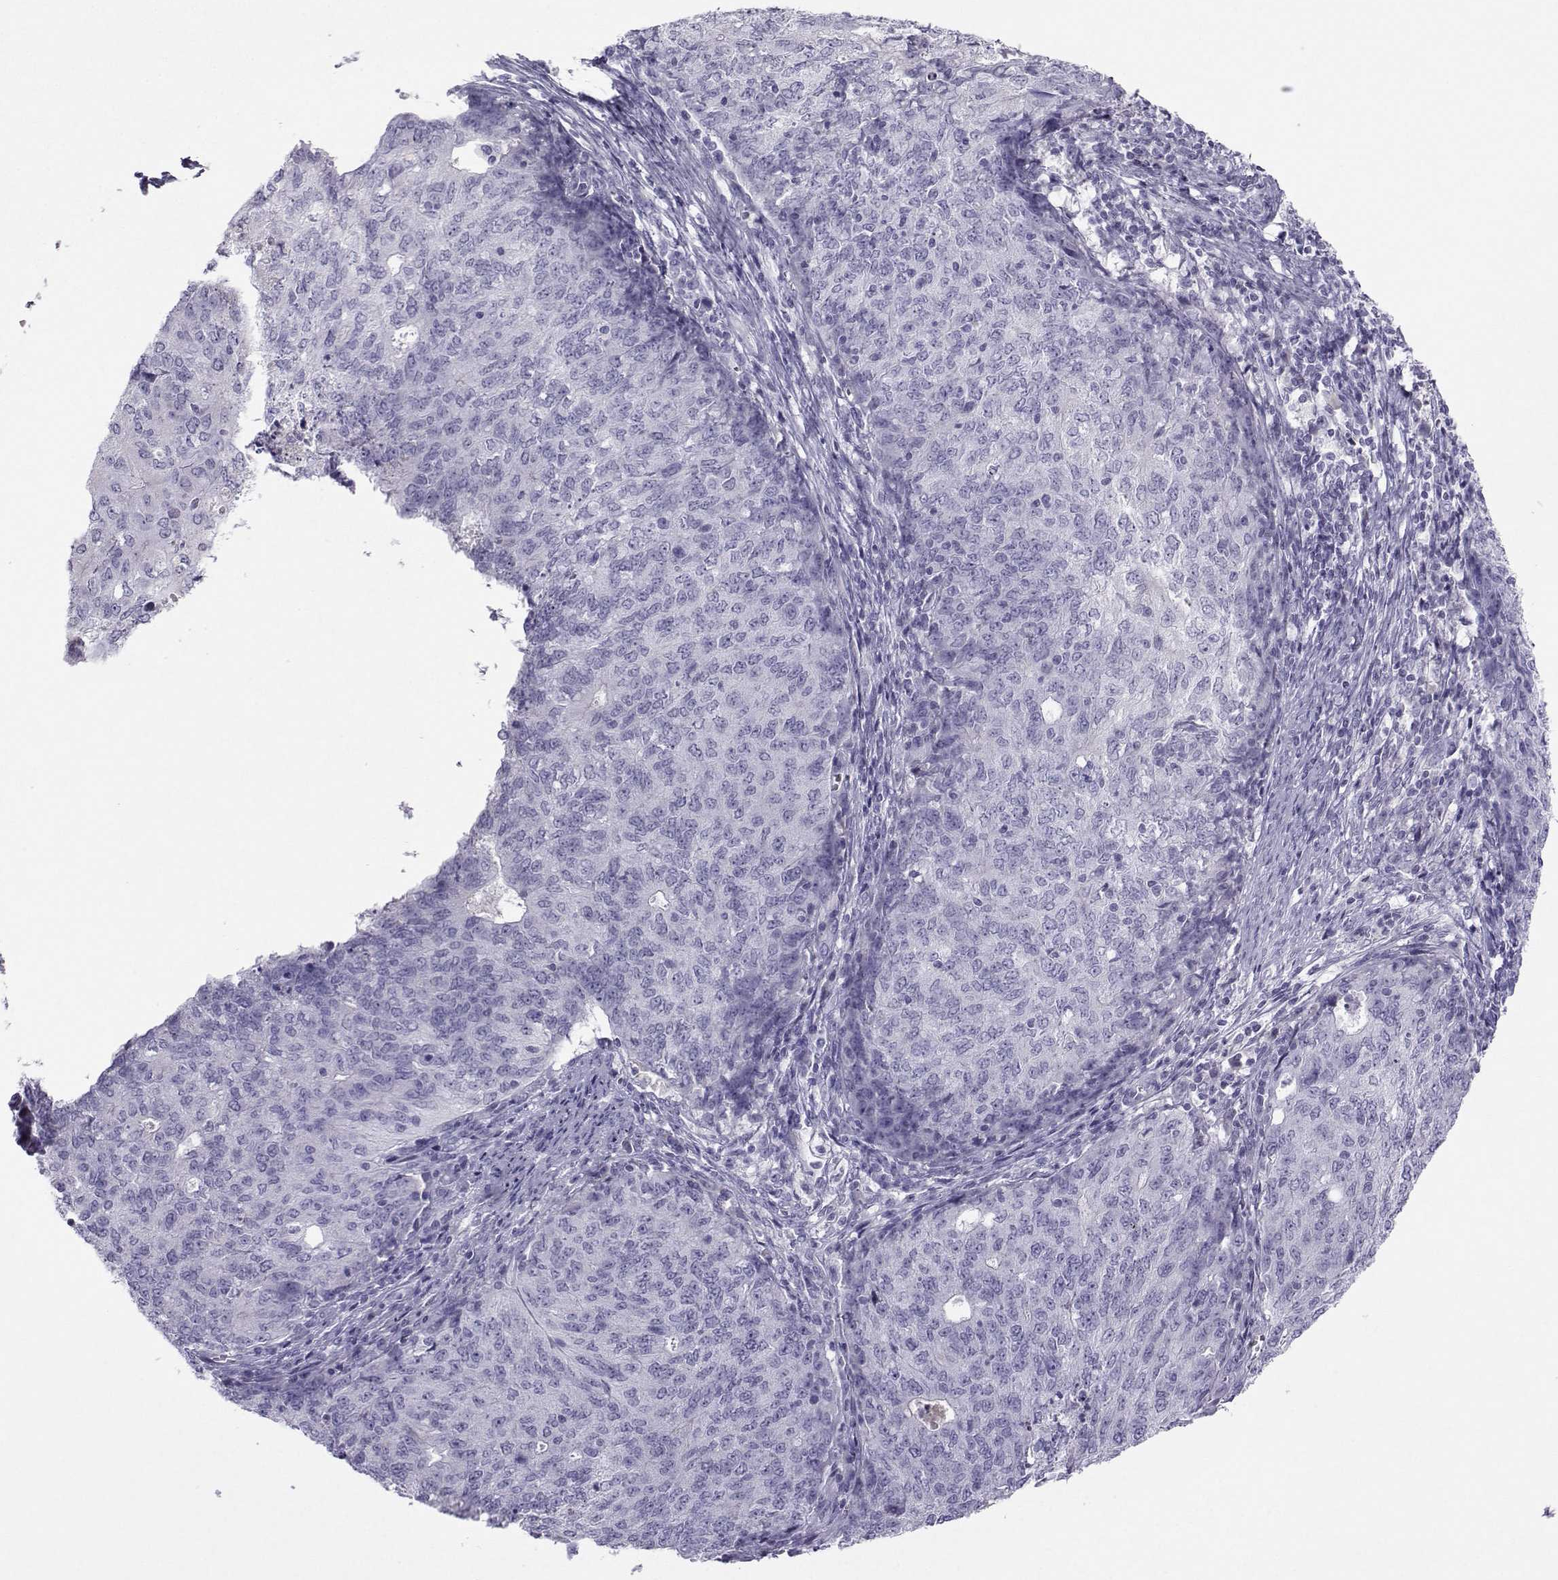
{"staining": {"intensity": "negative", "quantity": "none", "location": "none"}, "tissue": "endometrial cancer", "cell_type": "Tumor cells", "image_type": "cancer", "snomed": [{"axis": "morphology", "description": "Adenocarcinoma, NOS"}, {"axis": "topography", "description": "Endometrium"}], "caption": "DAB immunohistochemical staining of endometrial cancer (adenocarcinoma) demonstrates no significant staining in tumor cells.", "gene": "ARMC2", "patient": {"sex": "female", "age": 82}}